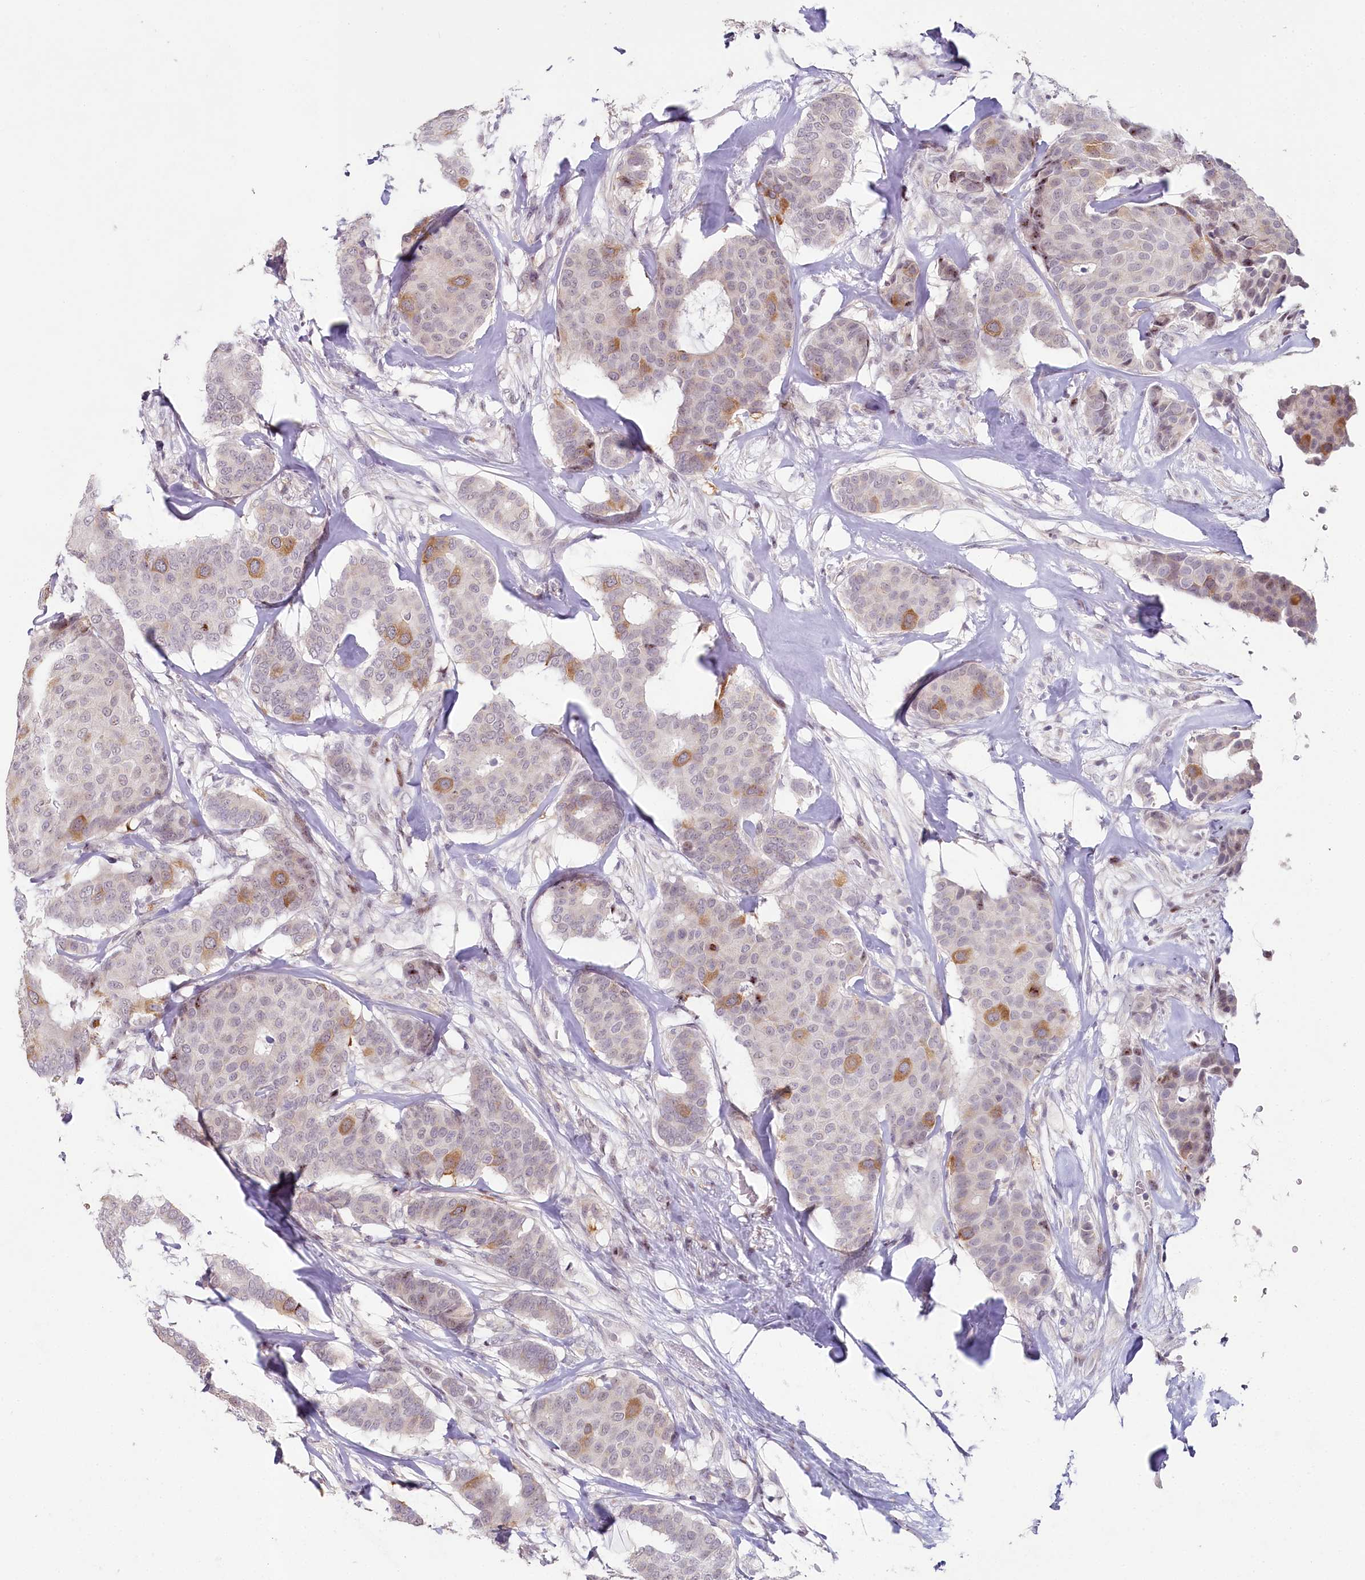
{"staining": {"intensity": "moderate", "quantity": "<25%", "location": "cytoplasmic/membranous"}, "tissue": "breast cancer", "cell_type": "Tumor cells", "image_type": "cancer", "snomed": [{"axis": "morphology", "description": "Duct carcinoma"}, {"axis": "topography", "description": "Breast"}], "caption": "There is low levels of moderate cytoplasmic/membranous expression in tumor cells of intraductal carcinoma (breast), as demonstrated by immunohistochemical staining (brown color).", "gene": "HPD", "patient": {"sex": "female", "age": 75}}